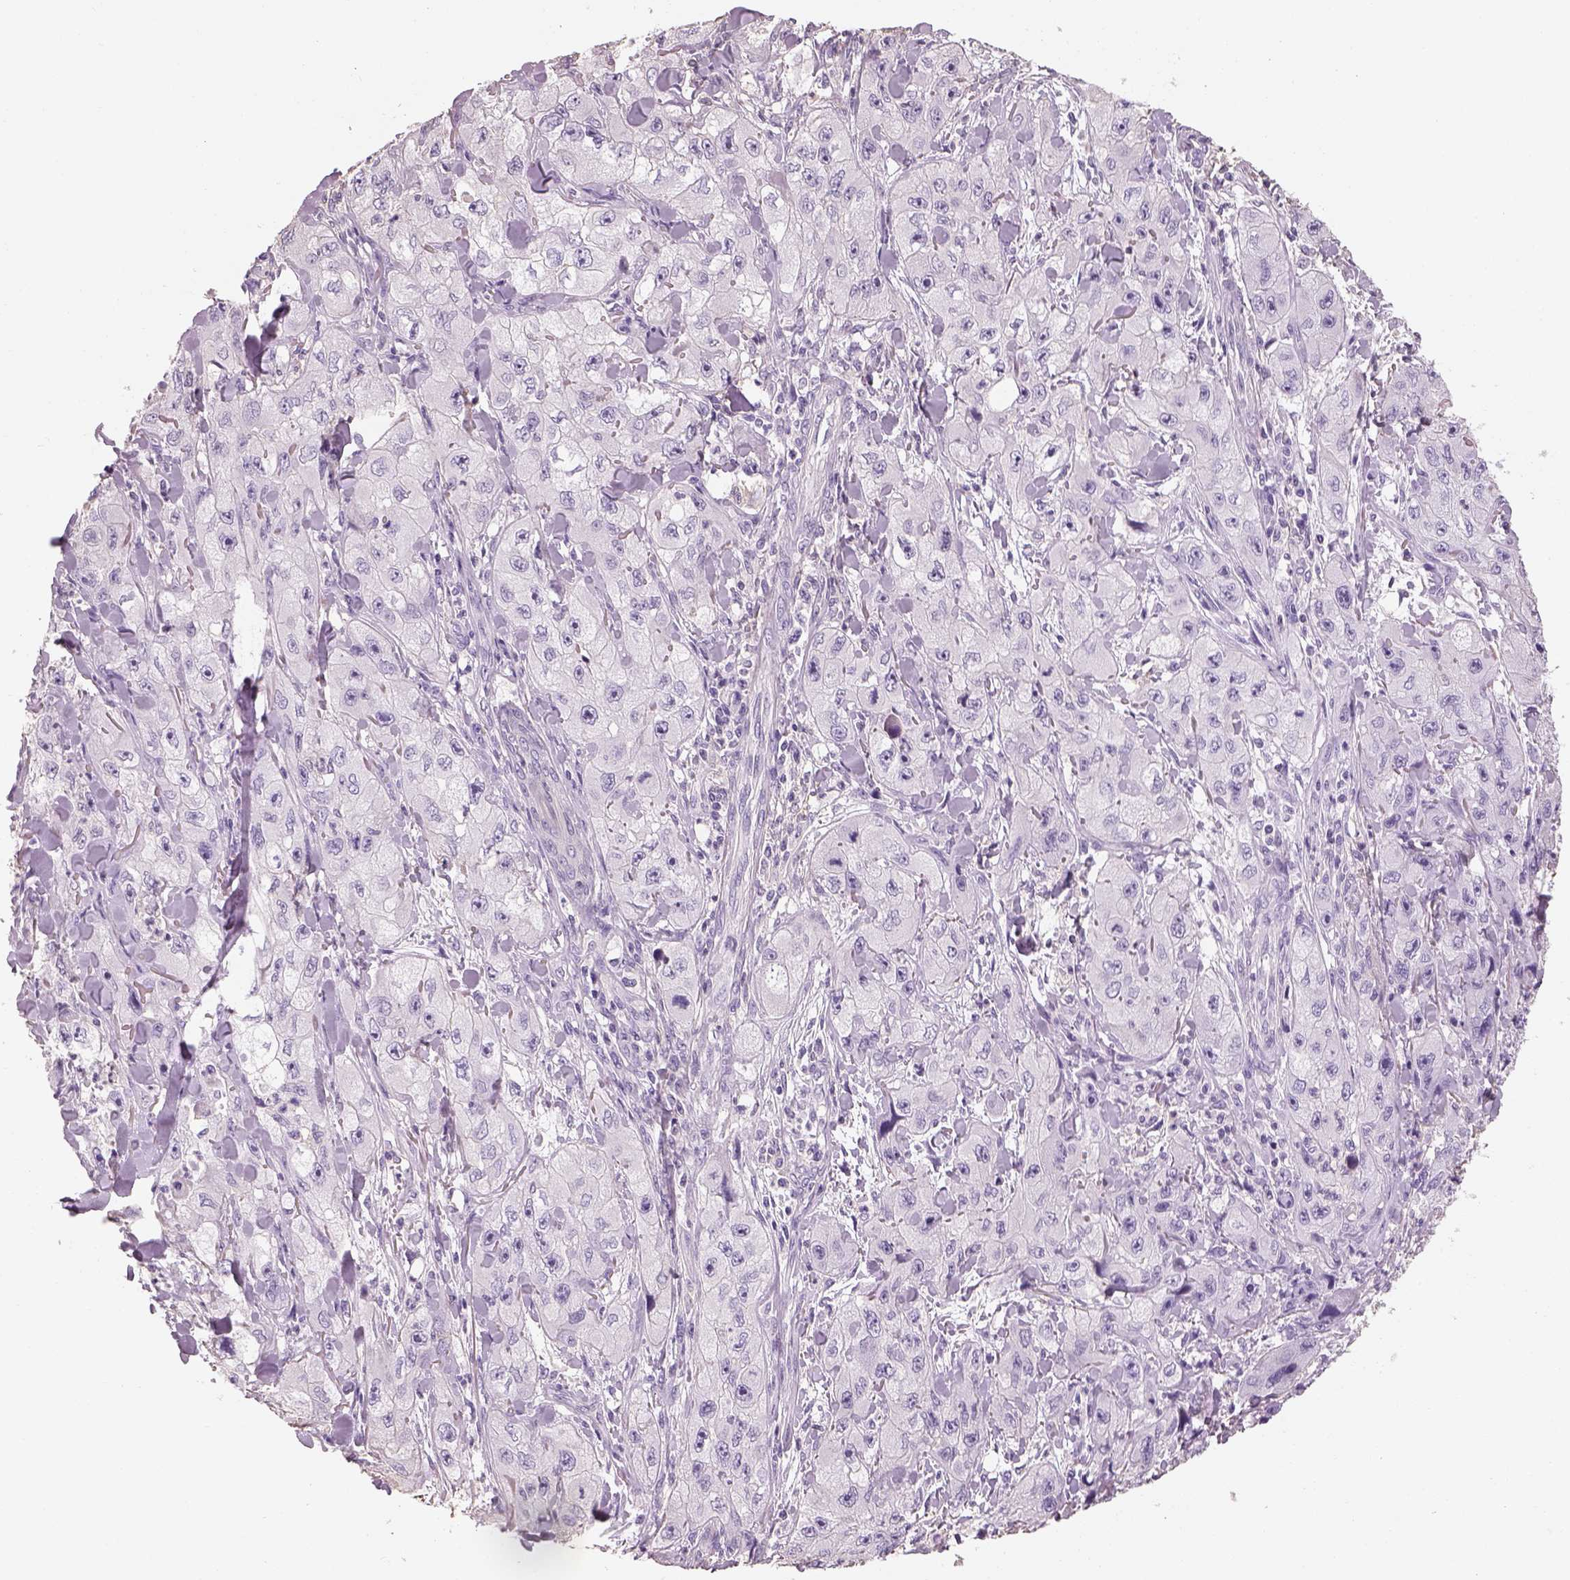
{"staining": {"intensity": "negative", "quantity": "none", "location": "none"}, "tissue": "skin cancer", "cell_type": "Tumor cells", "image_type": "cancer", "snomed": [{"axis": "morphology", "description": "Squamous cell carcinoma, NOS"}, {"axis": "topography", "description": "Skin"}, {"axis": "topography", "description": "Subcutis"}], "caption": "Skin squamous cell carcinoma was stained to show a protein in brown. There is no significant staining in tumor cells.", "gene": "OTUD6A", "patient": {"sex": "male", "age": 73}}